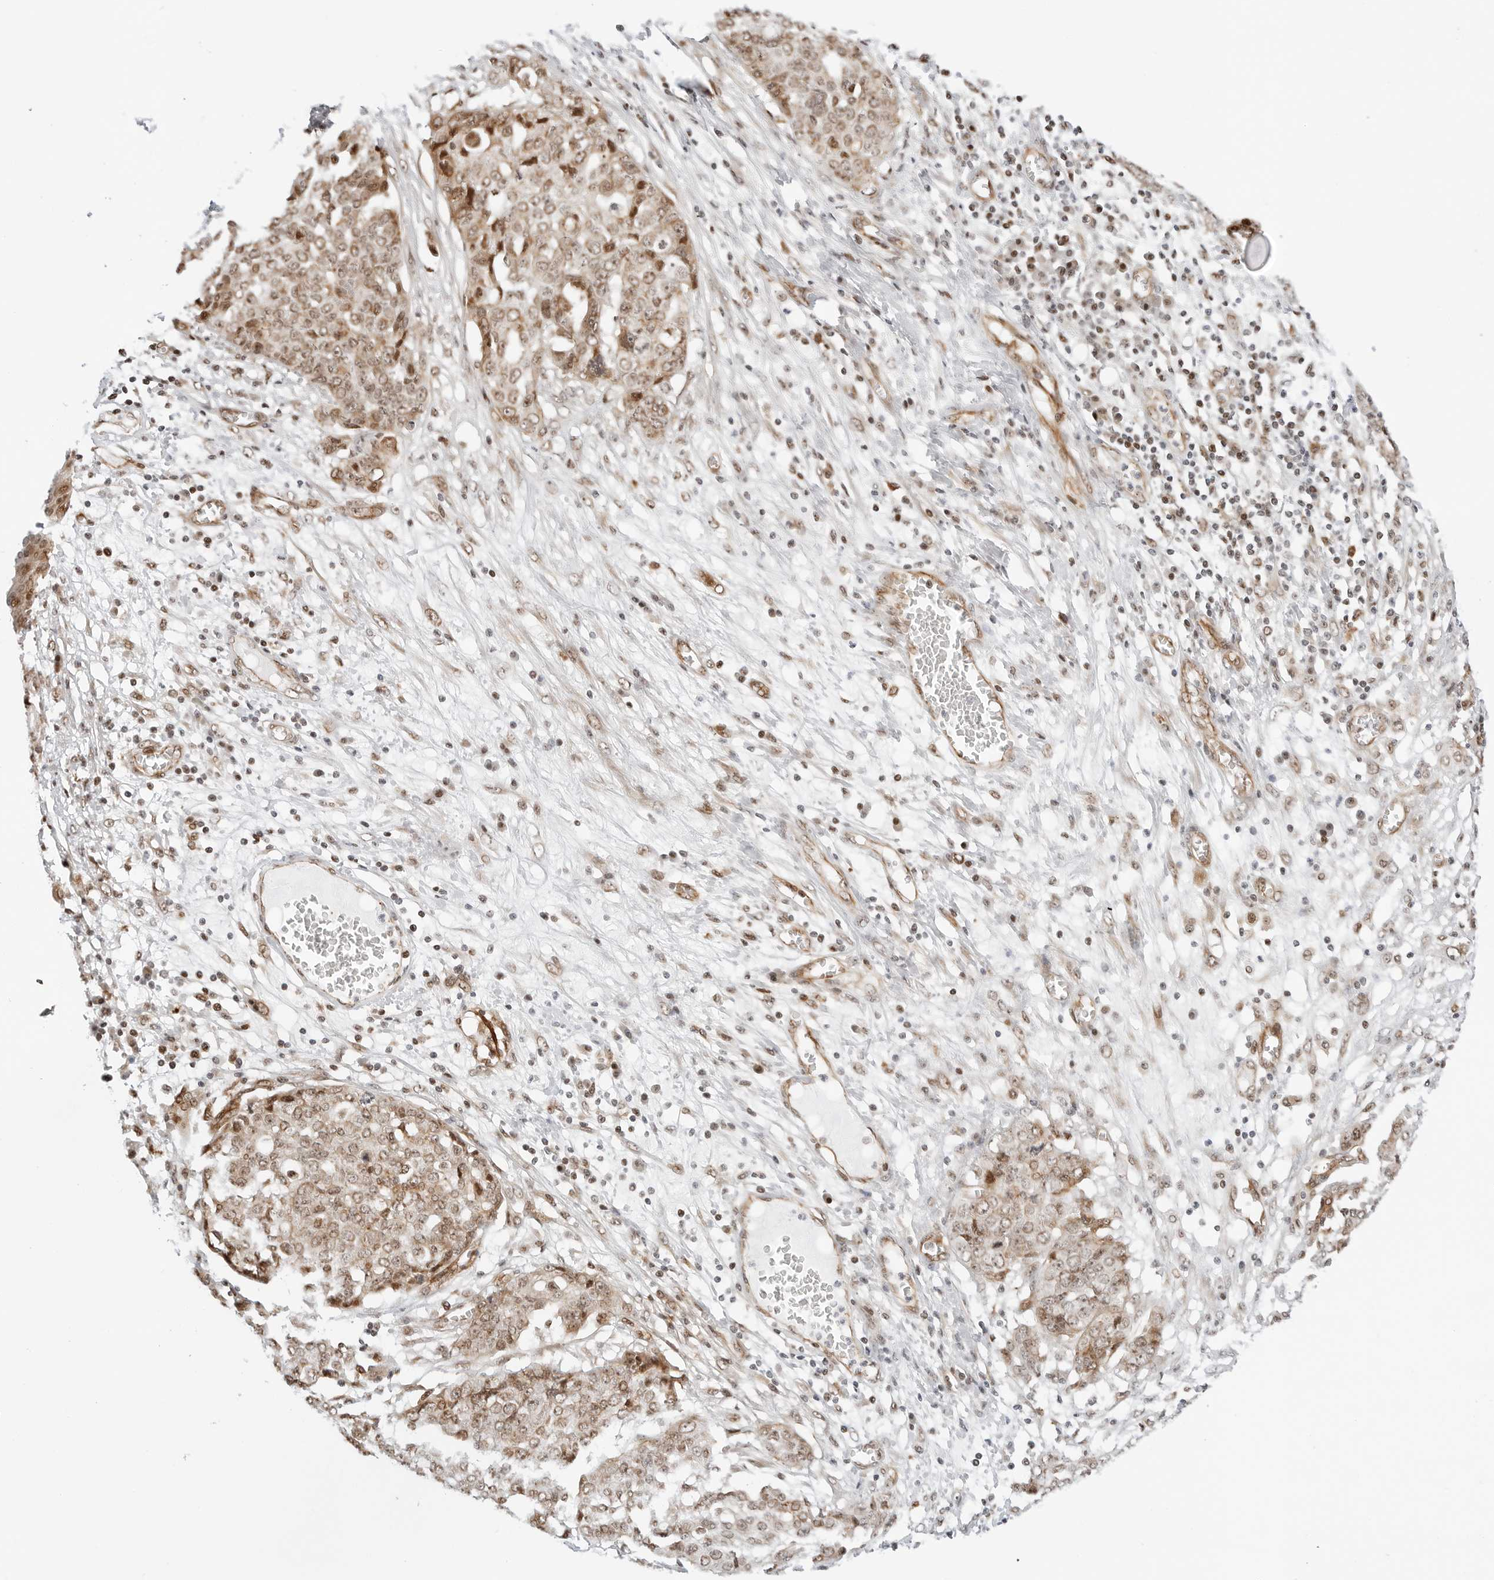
{"staining": {"intensity": "moderate", "quantity": ">75%", "location": "nuclear"}, "tissue": "ovarian cancer", "cell_type": "Tumor cells", "image_type": "cancer", "snomed": [{"axis": "morphology", "description": "Cystadenocarcinoma, serous, NOS"}, {"axis": "topography", "description": "Soft tissue"}, {"axis": "topography", "description": "Ovary"}], "caption": "Immunohistochemical staining of human ovarian cancer exhibits moderate nuclear protein staining in approximately >75% of tumor cells.", "gene": "ZNF613", "patient": {"sex": "female", "age": 57}}